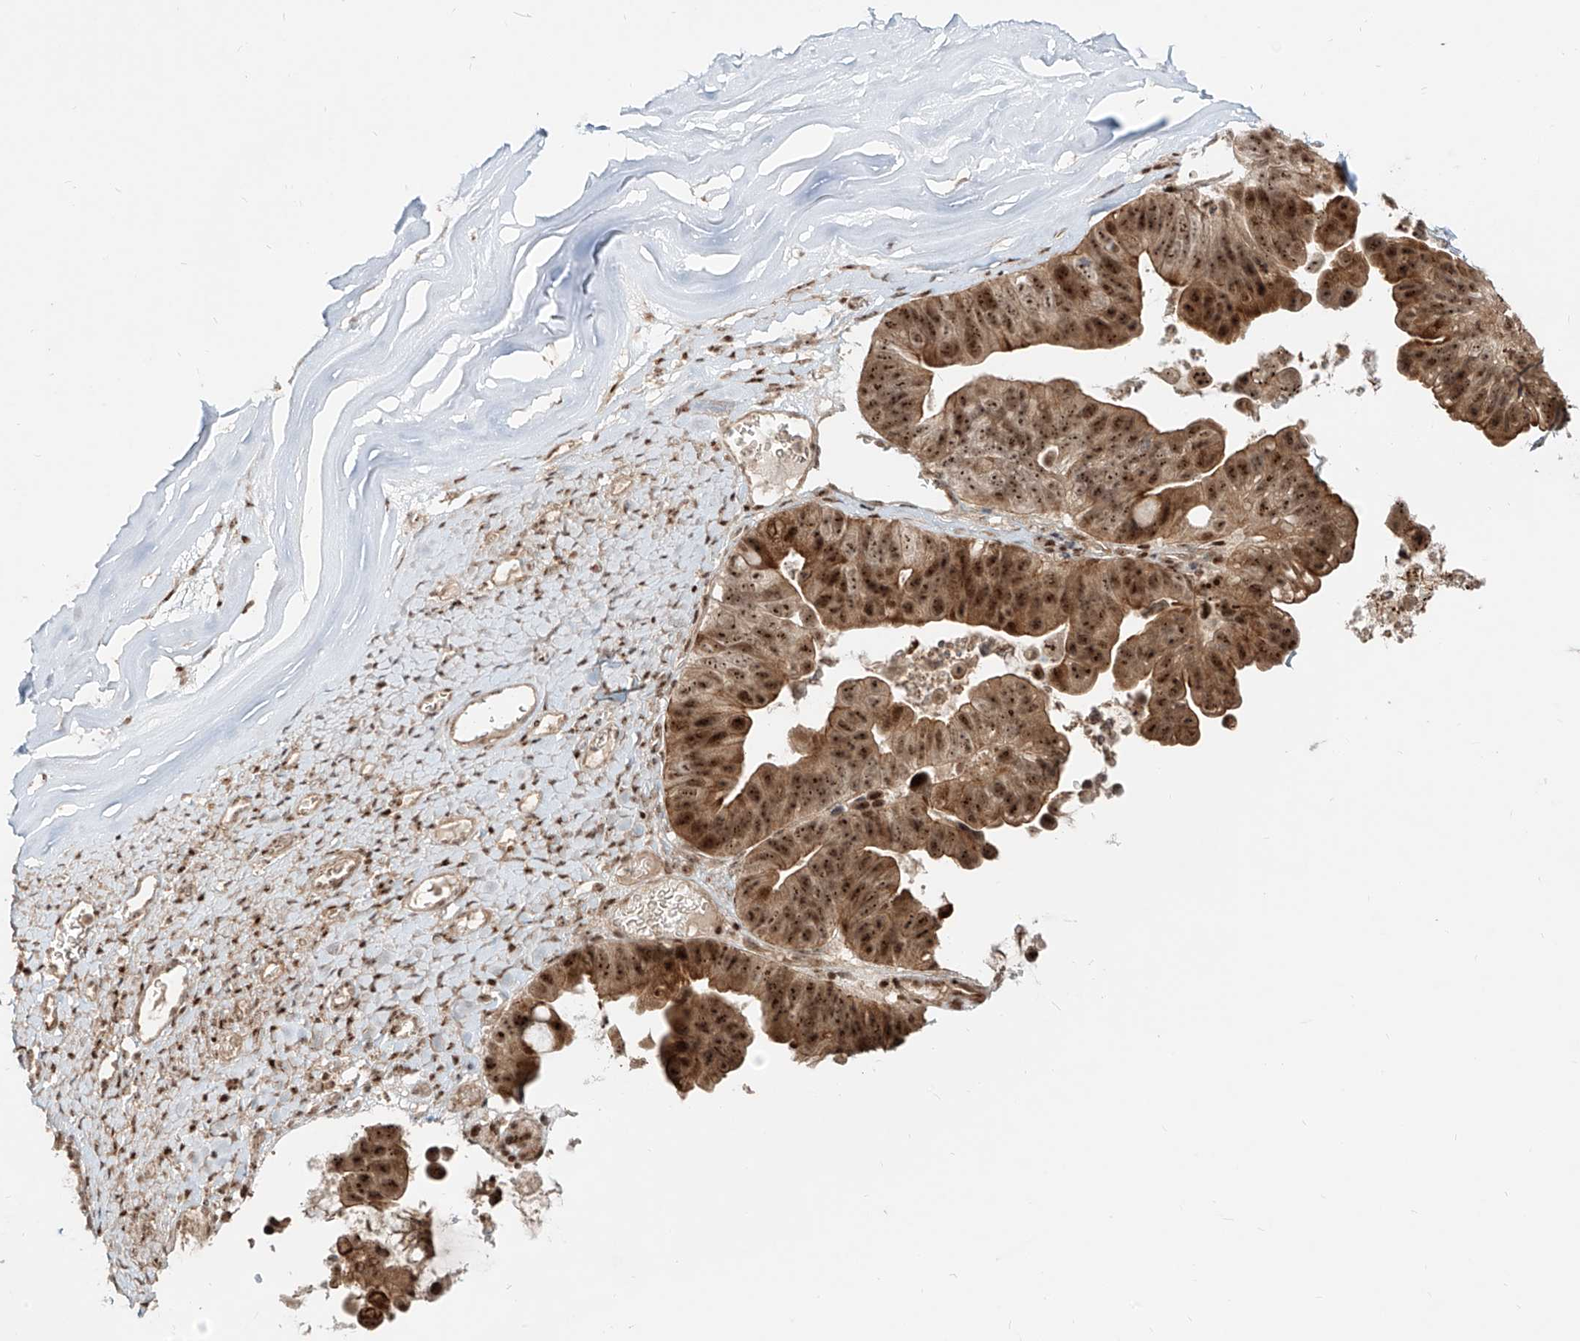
{"staining": {"intensity": "strong", "quantity": ">75%", "location": "cytoplasmic/membranous,nuclear"}, "tissue": "ovarian cancer", "cell_type": "Tumor cells", "image_type": "cancer", "snomed": [{"axis": "morphology", "description": "Cystadenocarcinoma, mucinous, NOS"}, {"axis": "topography", "description": "Ovary"}], "caption": "Immunohistochemical staining of mucinous cystadenocarcinoma (ovarian) demonstrates high levels of strong cytoplasmic/membranous and nuclear expression in approximately >75% of tumor cells.", "gene": "ZNF710", "patient": {"sex": "female", "age": 61}}